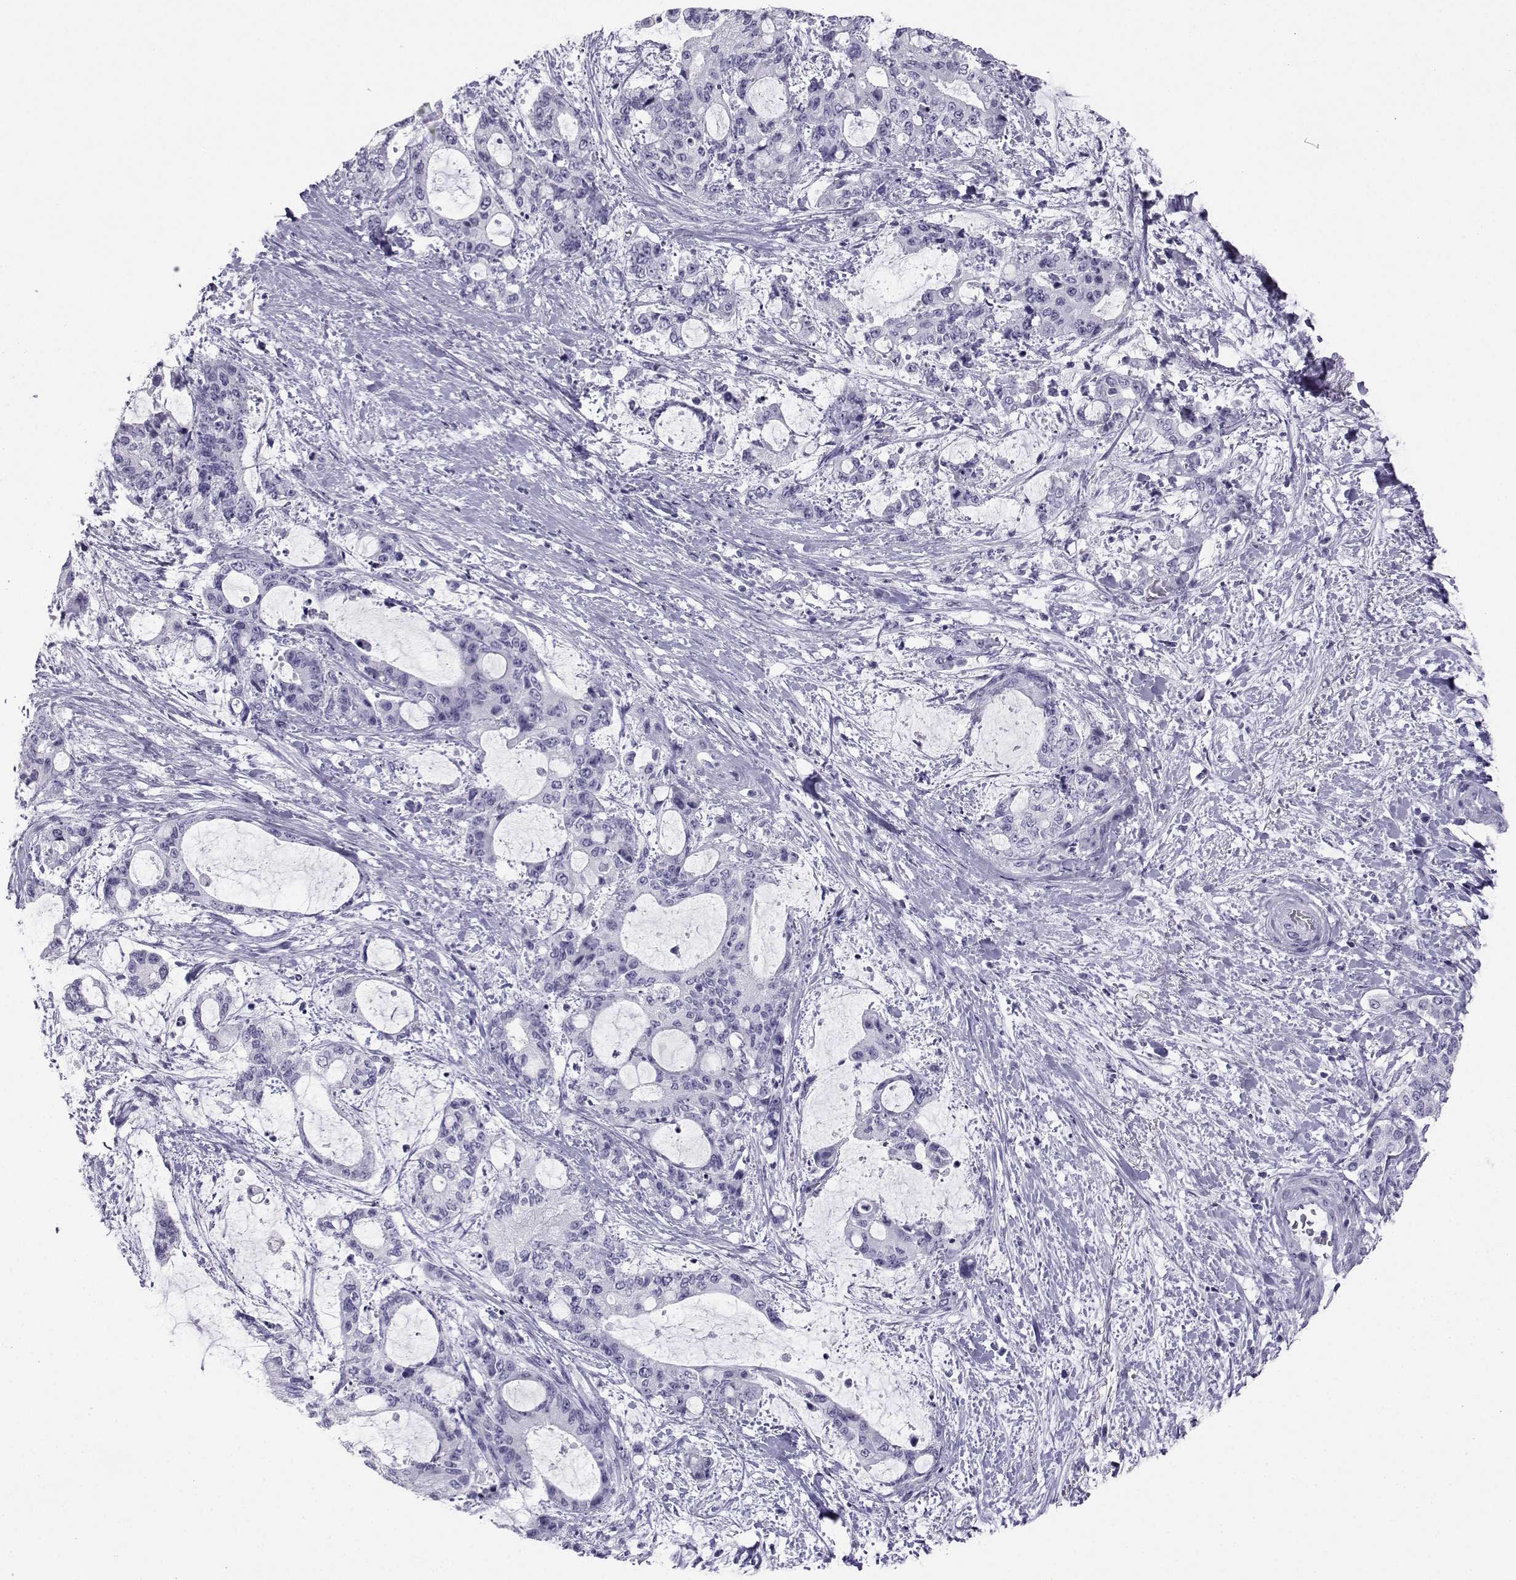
{"staining": {"intensity": "negative", "quantity": "none", "location": "none"}, "tissue": "liver cancer", "cell_type": "Tumor cells", "image_type": "cancer", "snomed": [{"axis": "morphology", "description": "Normal tissue, NOS"}, {"axis": "morphology", "description": "Cholangiocarcinoma"}, {"axis": "topography", "description": "Liver"}, {"axis": "topography", "description": "Peripheral nerve tissue"}], "caption": "The image shows no staining of tumor cells in liver cholangiocarcinoma. (DAB (3,3'-diaminobenzidine) immunohistochemistry (IHC) with hematoxylin counter stain).", "gene": "SST", "patient": {"sex": "female", "age": 73}}